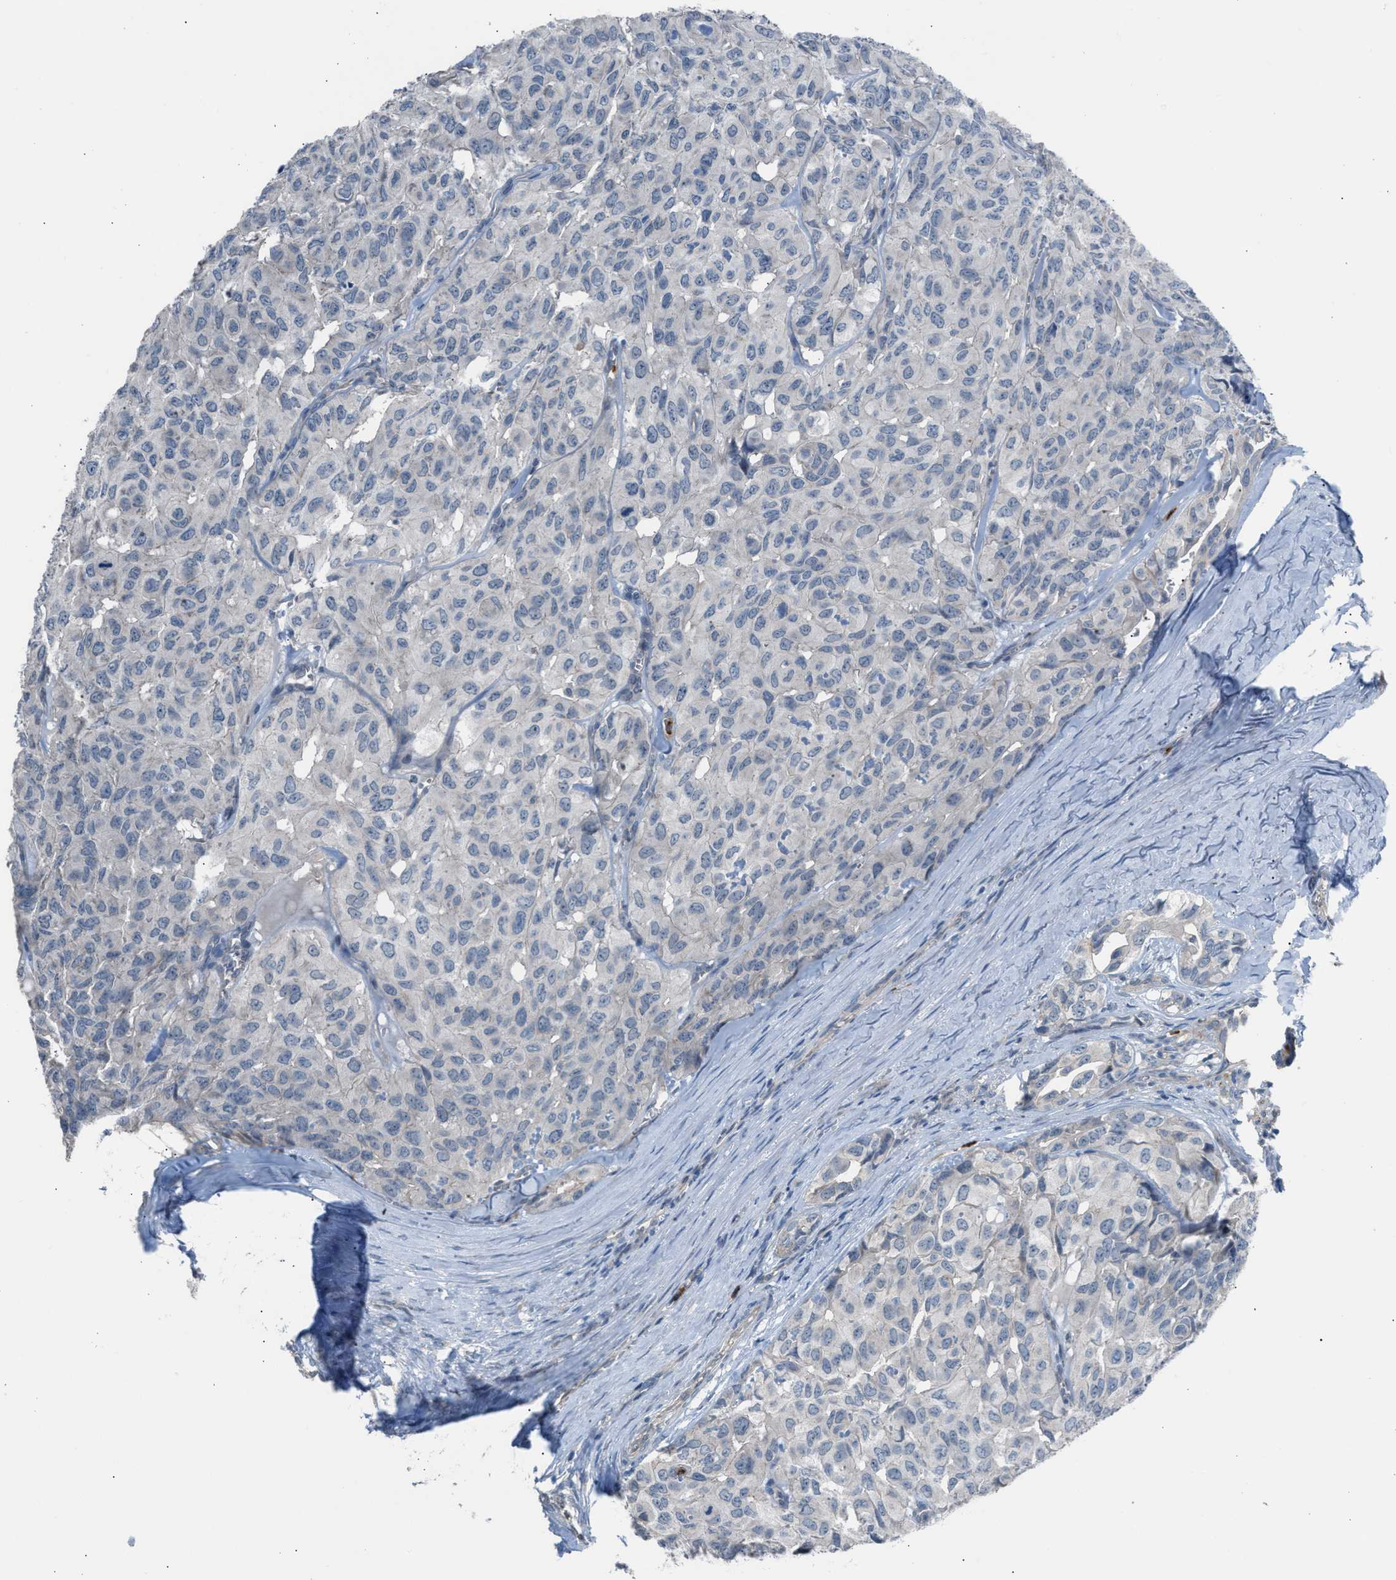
{"staining": {"intensity": "negative", "quantity": "none", "location": "none"}, "tissue": "head and neck cancer", "cell_type": "Tumor cells", "image_type": "cancer", "snomed": [{"axis": "morphology", "description": "Adenocarcinoma, NOS"}, {"axis": "topography", "description": "Salivary gland, NOS"}, {"axis": "topography", "description": "Head-Neck"}], "caption": "The histopathology image displays no significant positivity in tumor cells of head and neck cancer.", "gene": "CFAP77", "patient": {"sex": "female", "age": 76}}